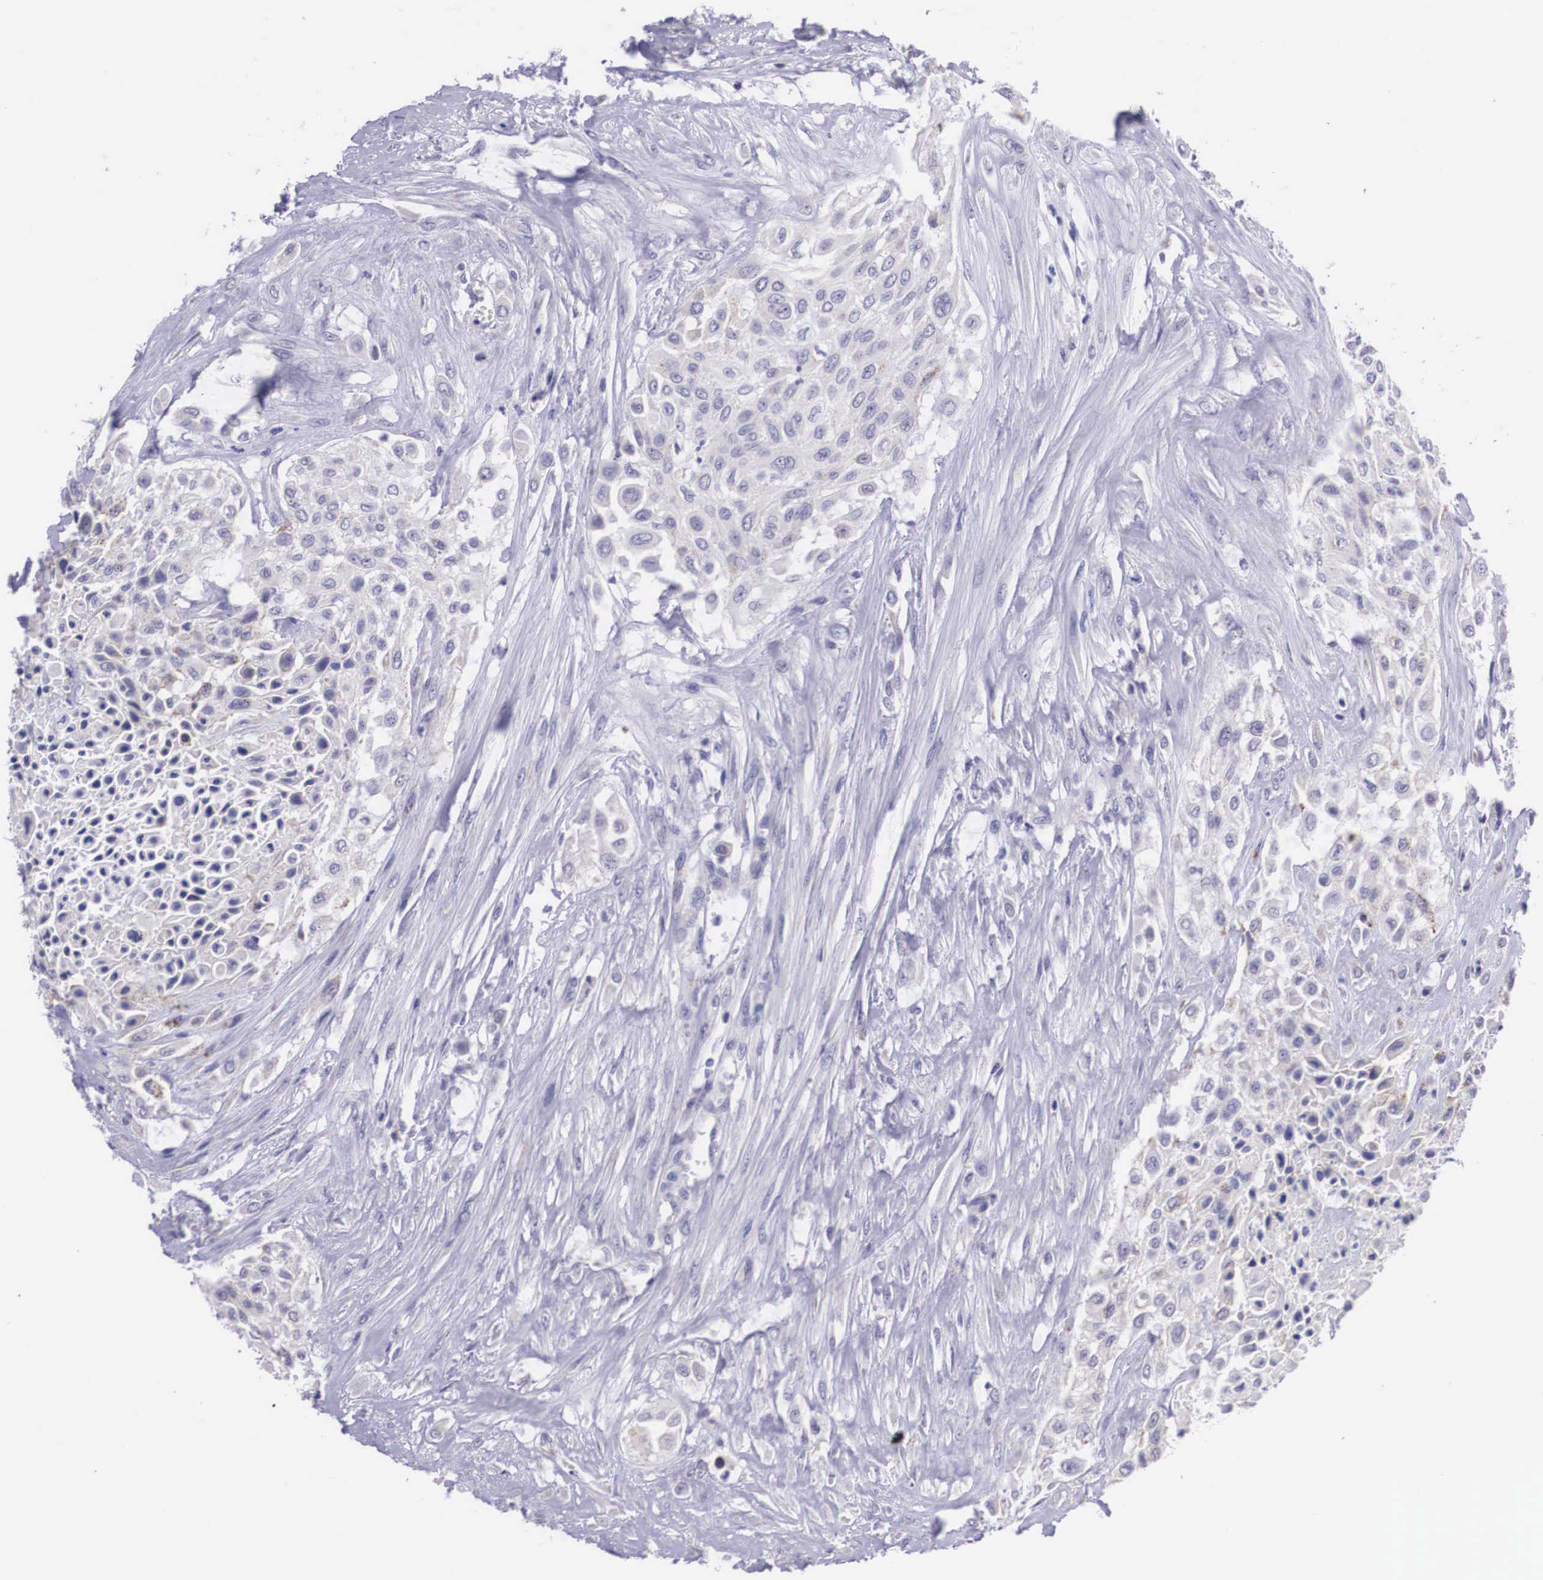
{"staining": {"intensity": "negative", "quantity": "none", "location": "none"}, "tissue": "urothelial cancer", "cell_type": "Tumor cells", "image_type": "cancer", "snomed": [{"axis": "morphology", "description": "Urothelial carcinoma, High grade"}, {"axis": "topography", "description": "Urinary bladder"}], "caption": "DAB (3,3'-diaminobenzidine) immunohistochemical staining of urothelial cancer reveals no significant staining in tumor cells. (Stains: DAB immunohistochemistry with hematoxylin counter stain, Microscopy: brightfield microscopy at high magnification).", "gene": "ARG2", "patient": {"sex": "male", "age": 57}}